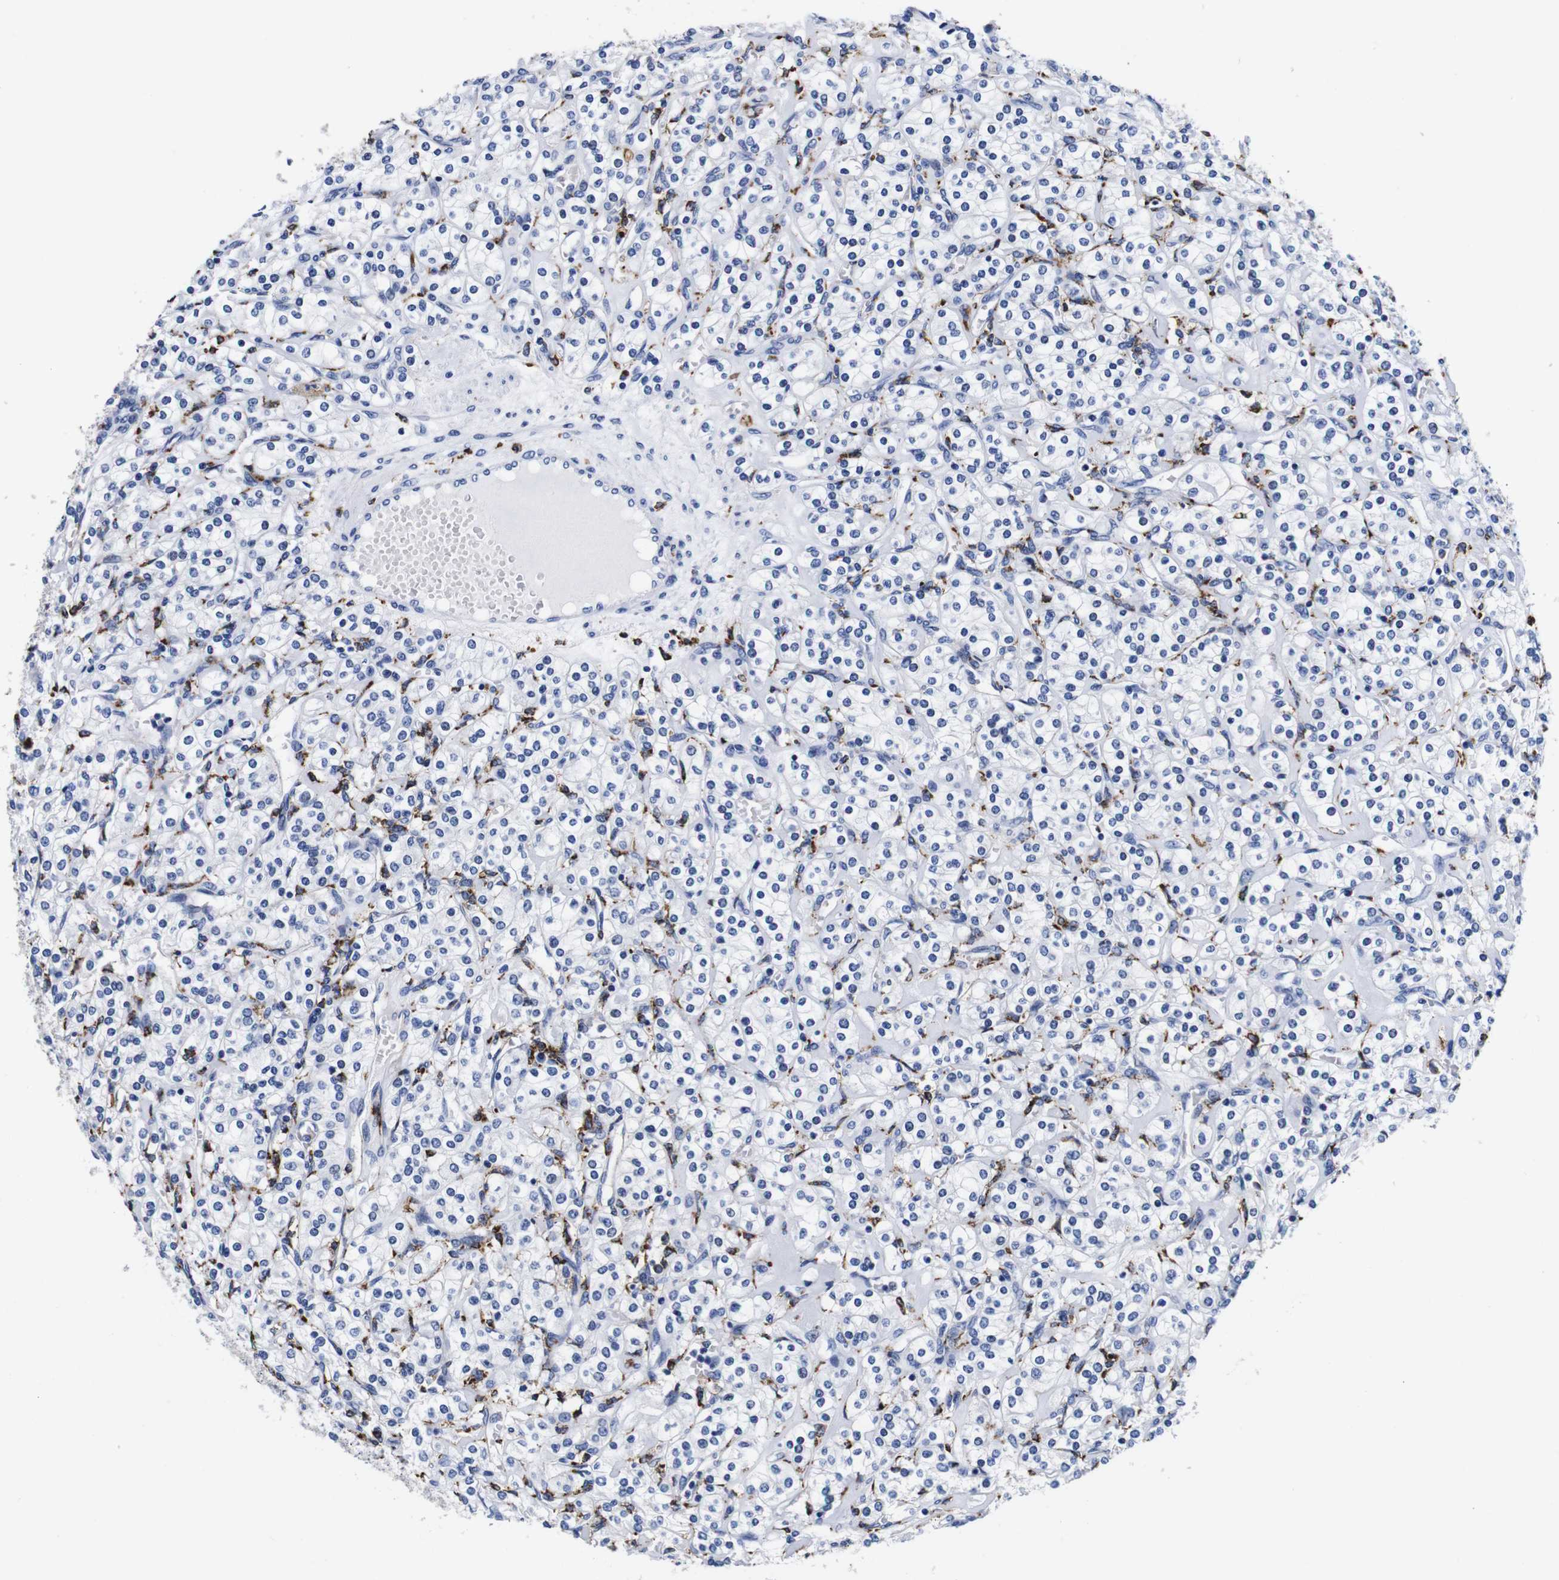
{"staining": {"intensity": "negative", "quantity": "none", "location": "none"}, "tissue": "renal cancer", "cell_type": "Tumor cells", "image_type": "cancer", "snomed": [{"axis": "morphology", "description": "Adenocarcinoma, NOS"}, {"axis": "topography", "description": "Kidney"}], "caption": "Immunohistochemistry histopathology image of adenocarcinoma (renal) stained for a protein (brown), which reveals no staining in tumor cells.", "gene": "HLA-DMB", "patient": {"sex": "male", "age": 77}}